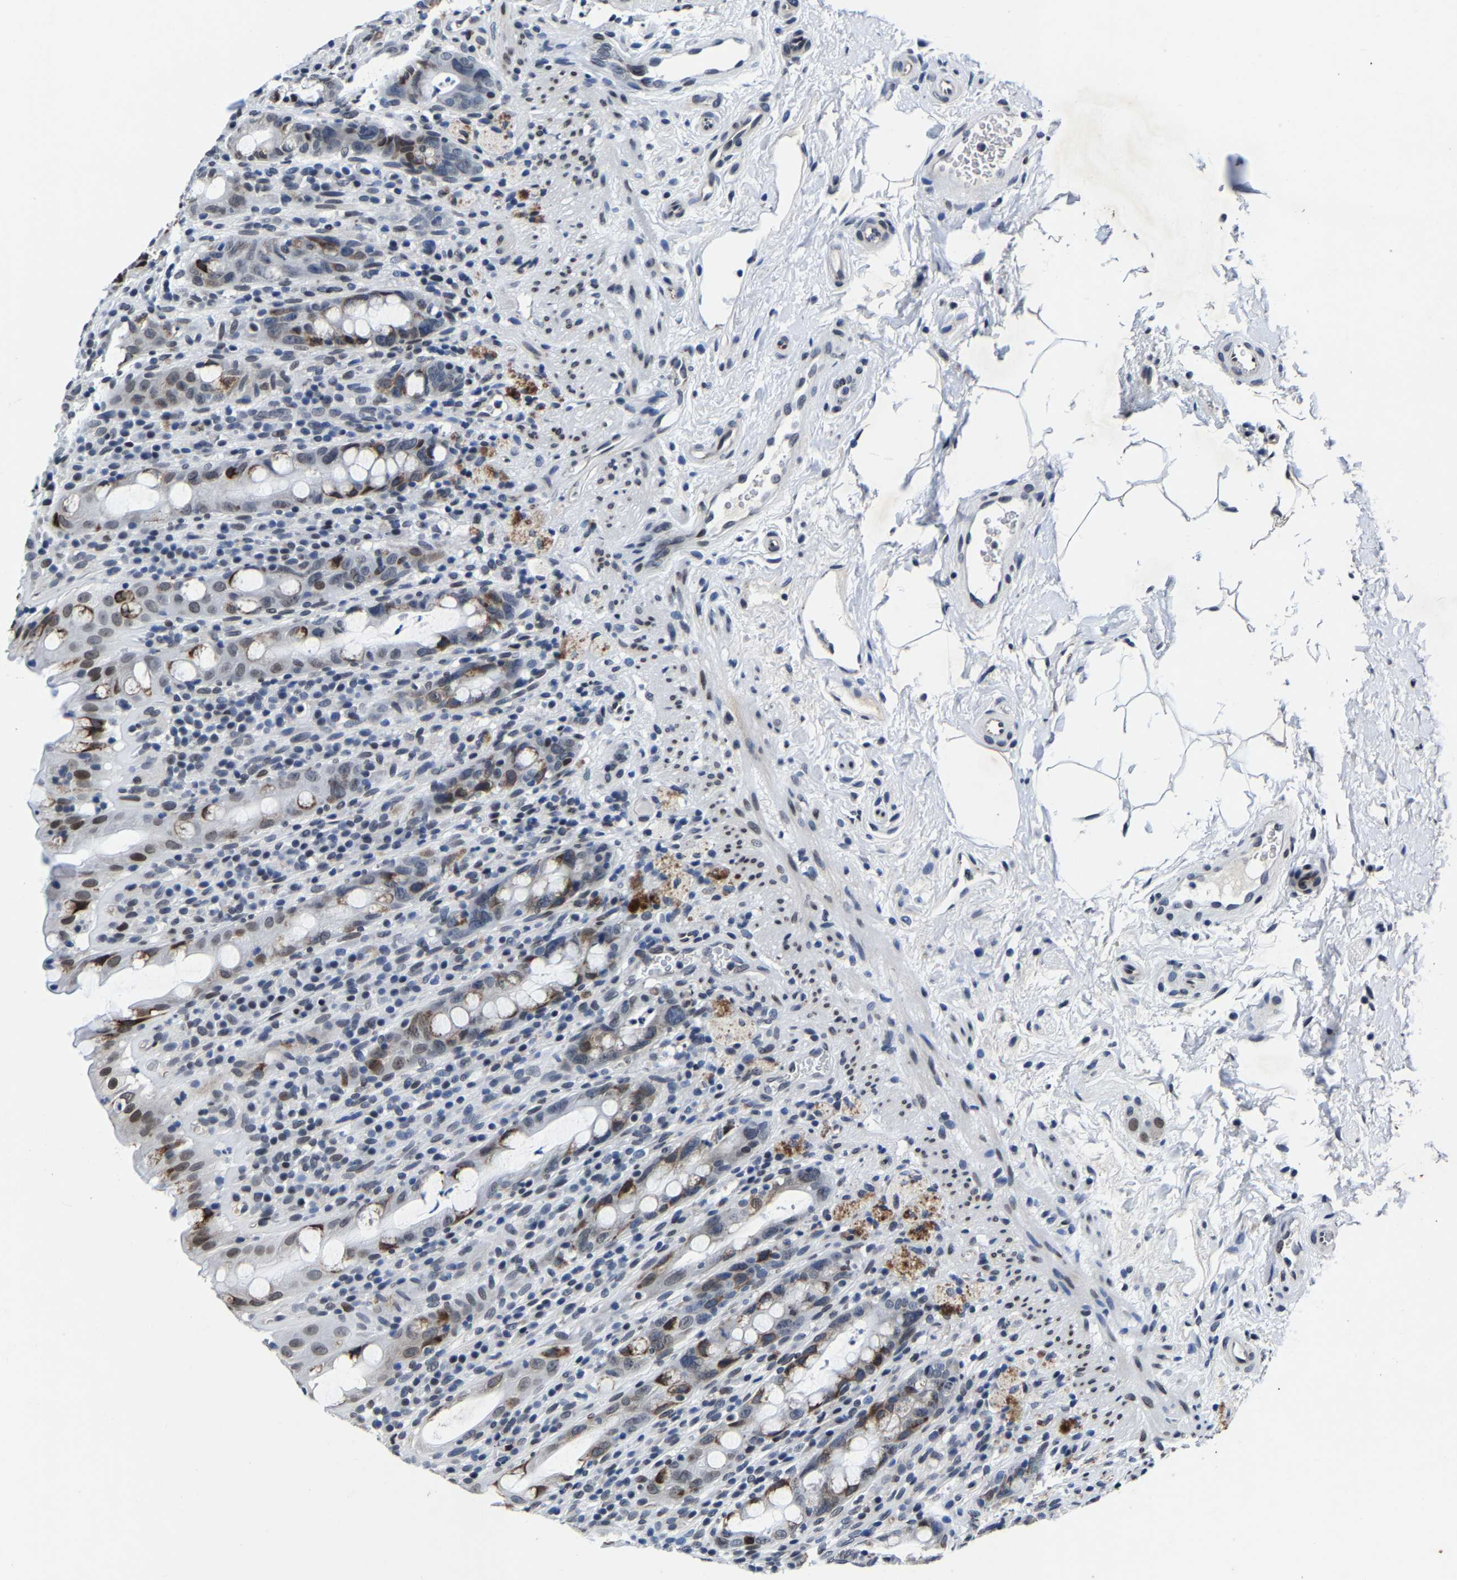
{"staining": {"intensity": "moderate", "quantity": "<25%", "location": "cytoplasmic/membranous,nuclear"}, "tissue": "rectum", "cell_type": "Glandular cells", "image_type": "normal", "snomed": [{"axis": "morphology", "description": "Normal tissue, NOS"}, {"axis": "topography", "description": "Rectum"}], "caption": "An image showing moderate cytoplasmic/membranous,nuclear expression in approximately <25% of glandular cells in normal rectum, as visualized by brown immunohistochemical staining.", "gene": "UBN2", "patient": {"sex": "male", "age": 44}}